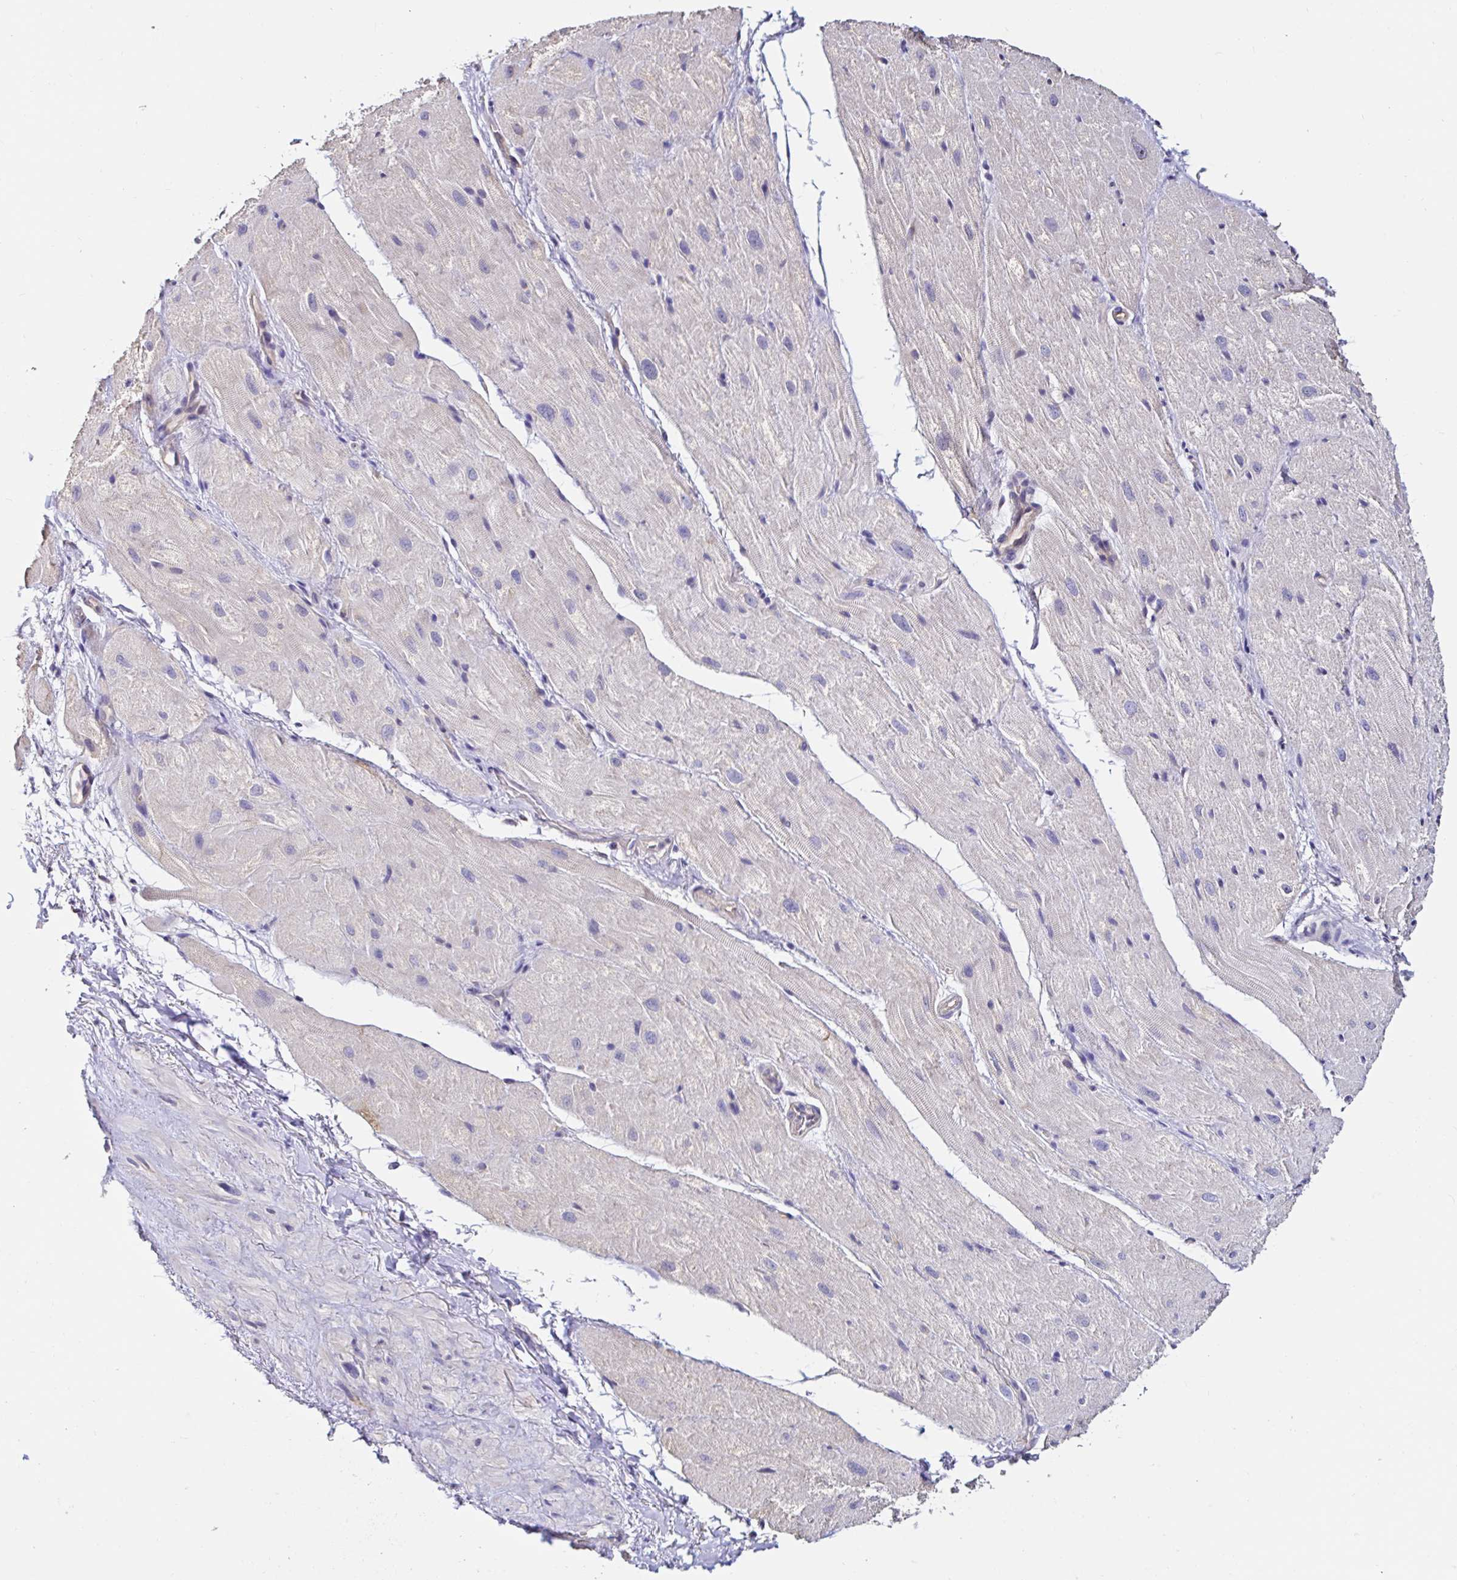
{"staining": {"intensity": "negative", "quantity": "none", "location": "none"}, "tissue": "heart muscle", "cell_type": "Cardiomyocytes", "image_type": "normal", "snomed": [{"axis": "morphology", "description": "Normal tissue, NOS"}, {"axis": "topography", "description": "Heart"}], "caption": "Heart muscle was stained to show a protein in brown. There is no significant staining in cardiomyocytes. The staining was performed using DAB (3,3'-diaminobenzidine) to visualize the protein expression in brown, while the nuclei were stained in blue with hematoxylin (Magnification: 20x).", "gene": "RSRP1", "patient": {"sex": "male", "age": 62}}